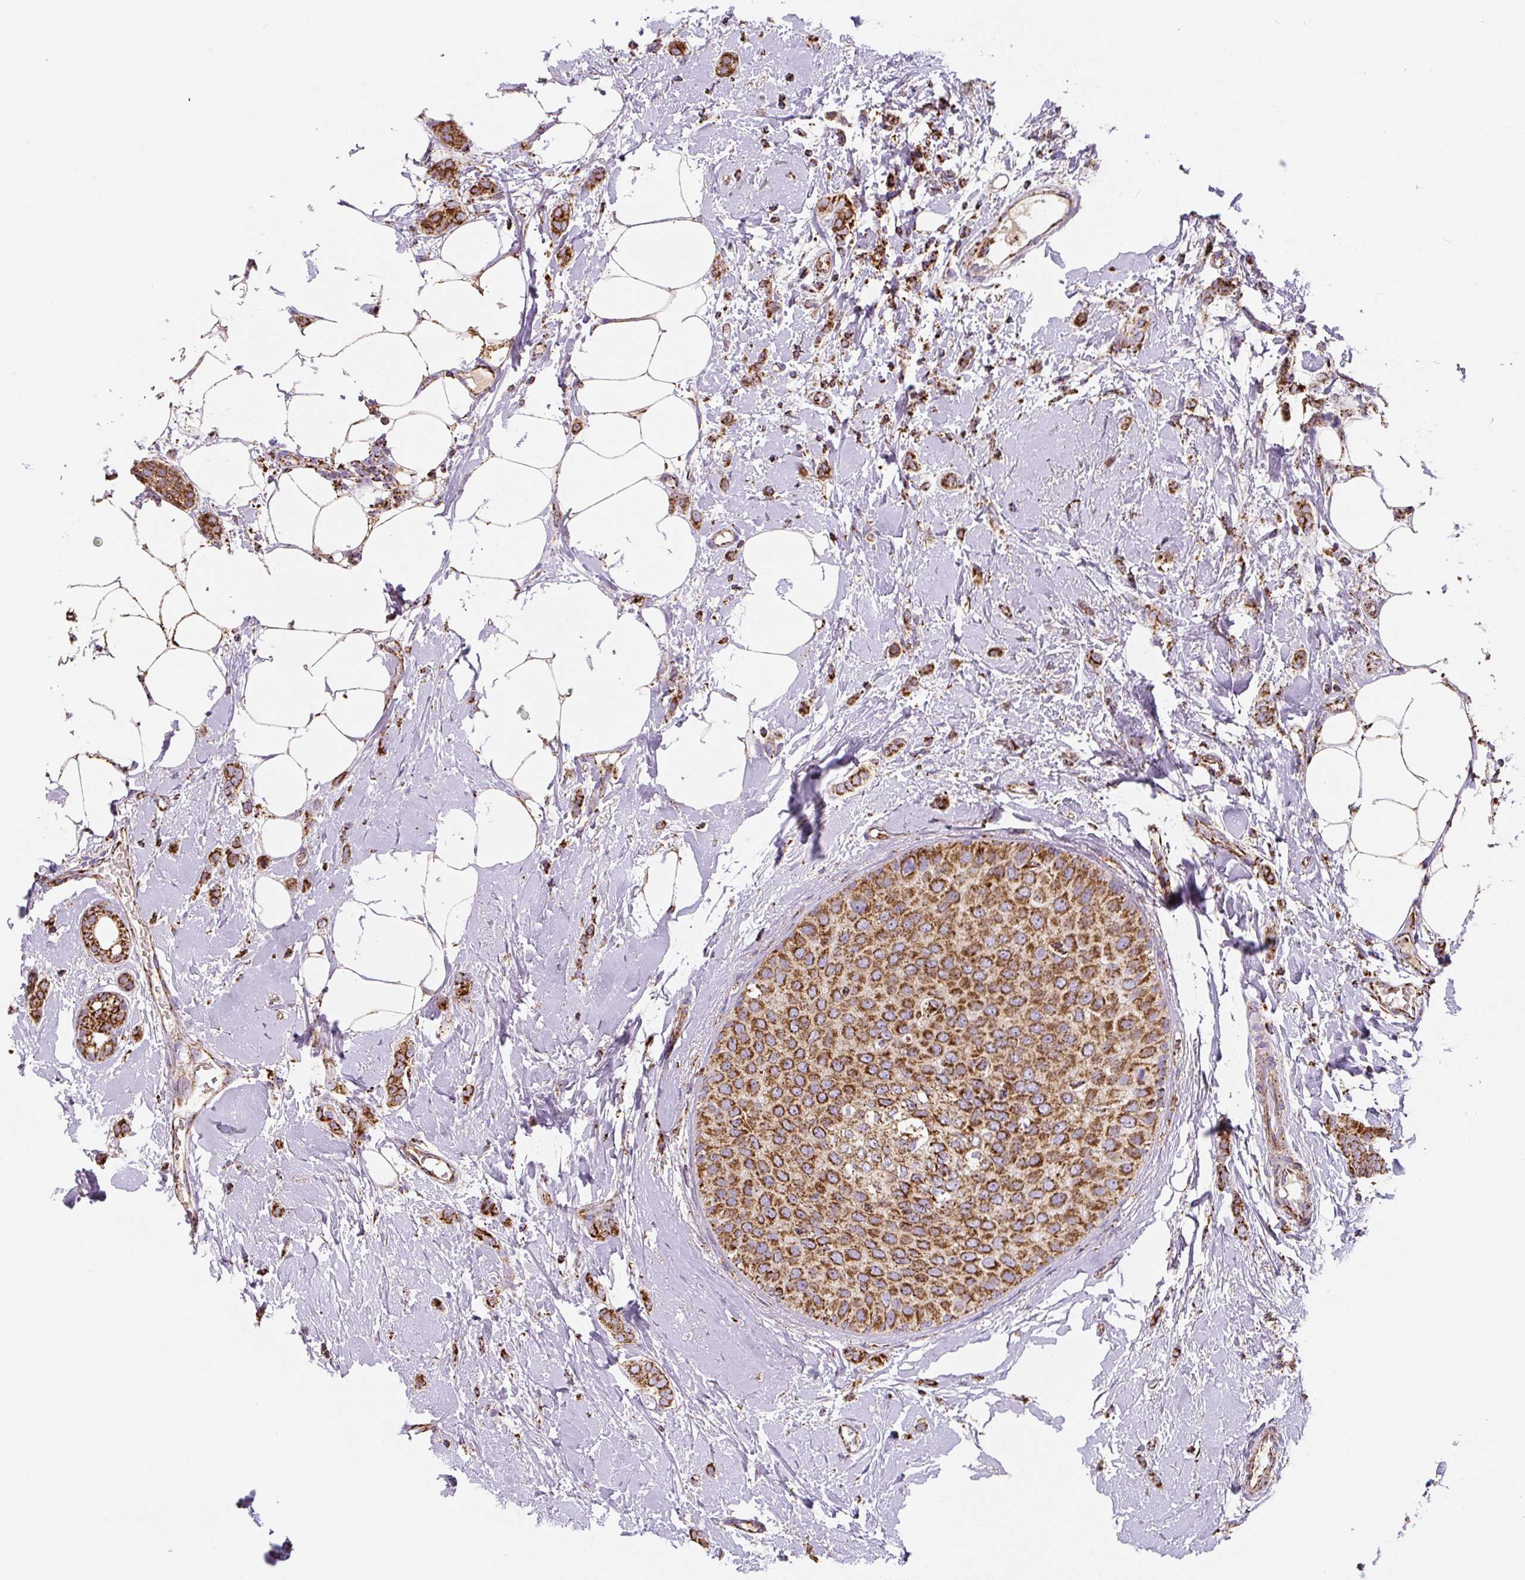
{"staining": {"intensity": "strong", "quantity": ">75%", "location": "cytoplasmic/membranous"}, "tissue": "breast cancer", "cell_type": "Tumor cells", "image_type": "cancer", "snomed": [{"axis": "morphology", "description": "Duct carcinoma"}, {"axis": "topography", "description": "Breast"}], "caption": "Immunohistochemistry of human breast cancer (intraductal carcinoma) demonstrates high levels of strong cytoplasmic/membranous expression in about >75% of tumor cells. The staining was performed using DAB, with brown indicating positive protein expression. Nuclei are stained blue with hematoxylin.", "gene": "MT-CO2", "patient": {"sex": "female", "age": 72}}